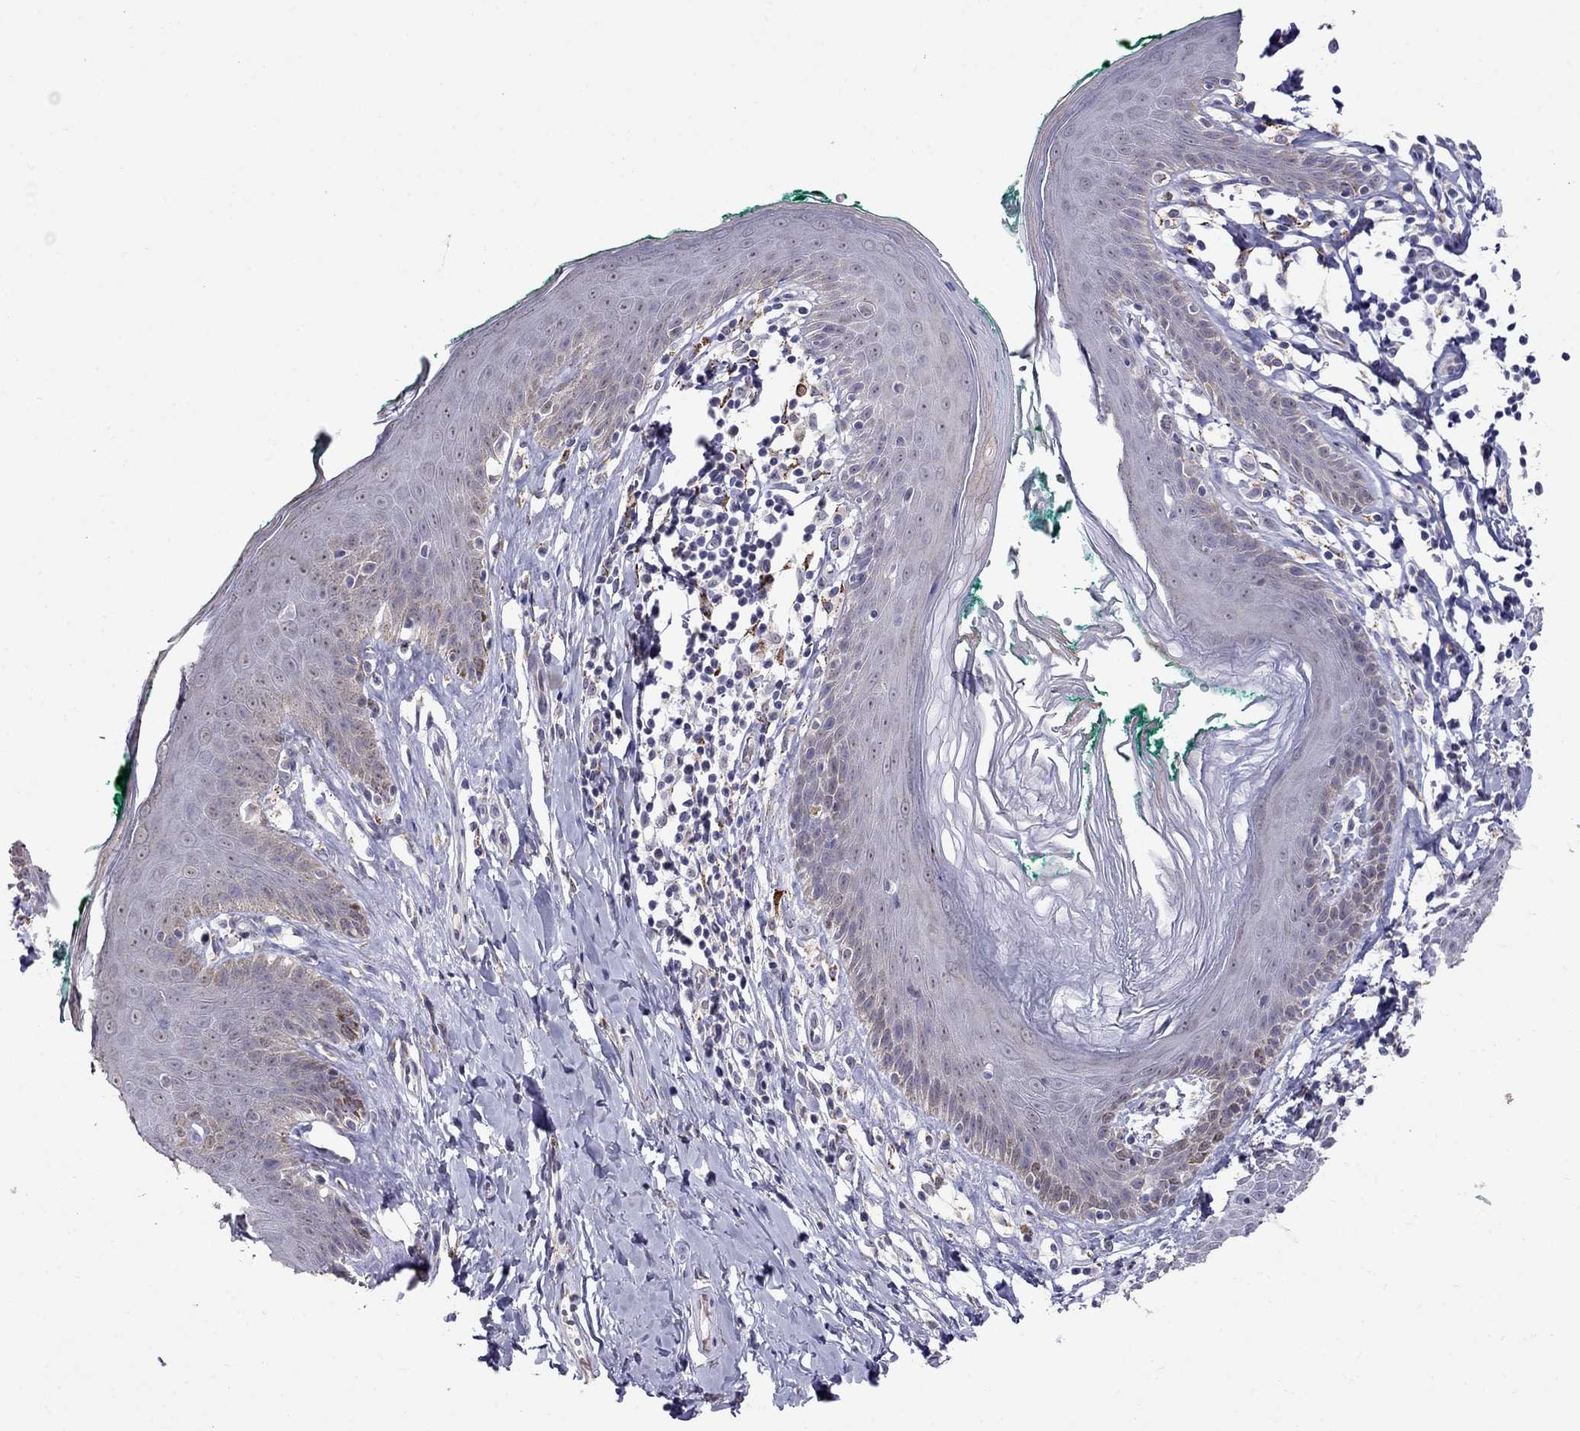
{"staining": {"intensity": "negative", "quantity": "none", "location": "none"}, "tissue": "skin", "cell_type": "Epidermal cells", "image_type": "normal", "snomed": [{"axis": "morphology", "description": "Normal tissue, NOS"}, {"axis": "topography", "description": "Vulva"}], "caption": "Immunohistochemistry photomicrograph of unremarkable human skin stained for a protein (brown), which demonstrates no expression in epidermal cells. Brightfield microscopy of immunohistochemistry (IHC) stained with DAB (brown) and hematoxylin (blue), captured at high magnification.", "gene": "MYO3B", "patient": {"sex": "female", "age": 66}}